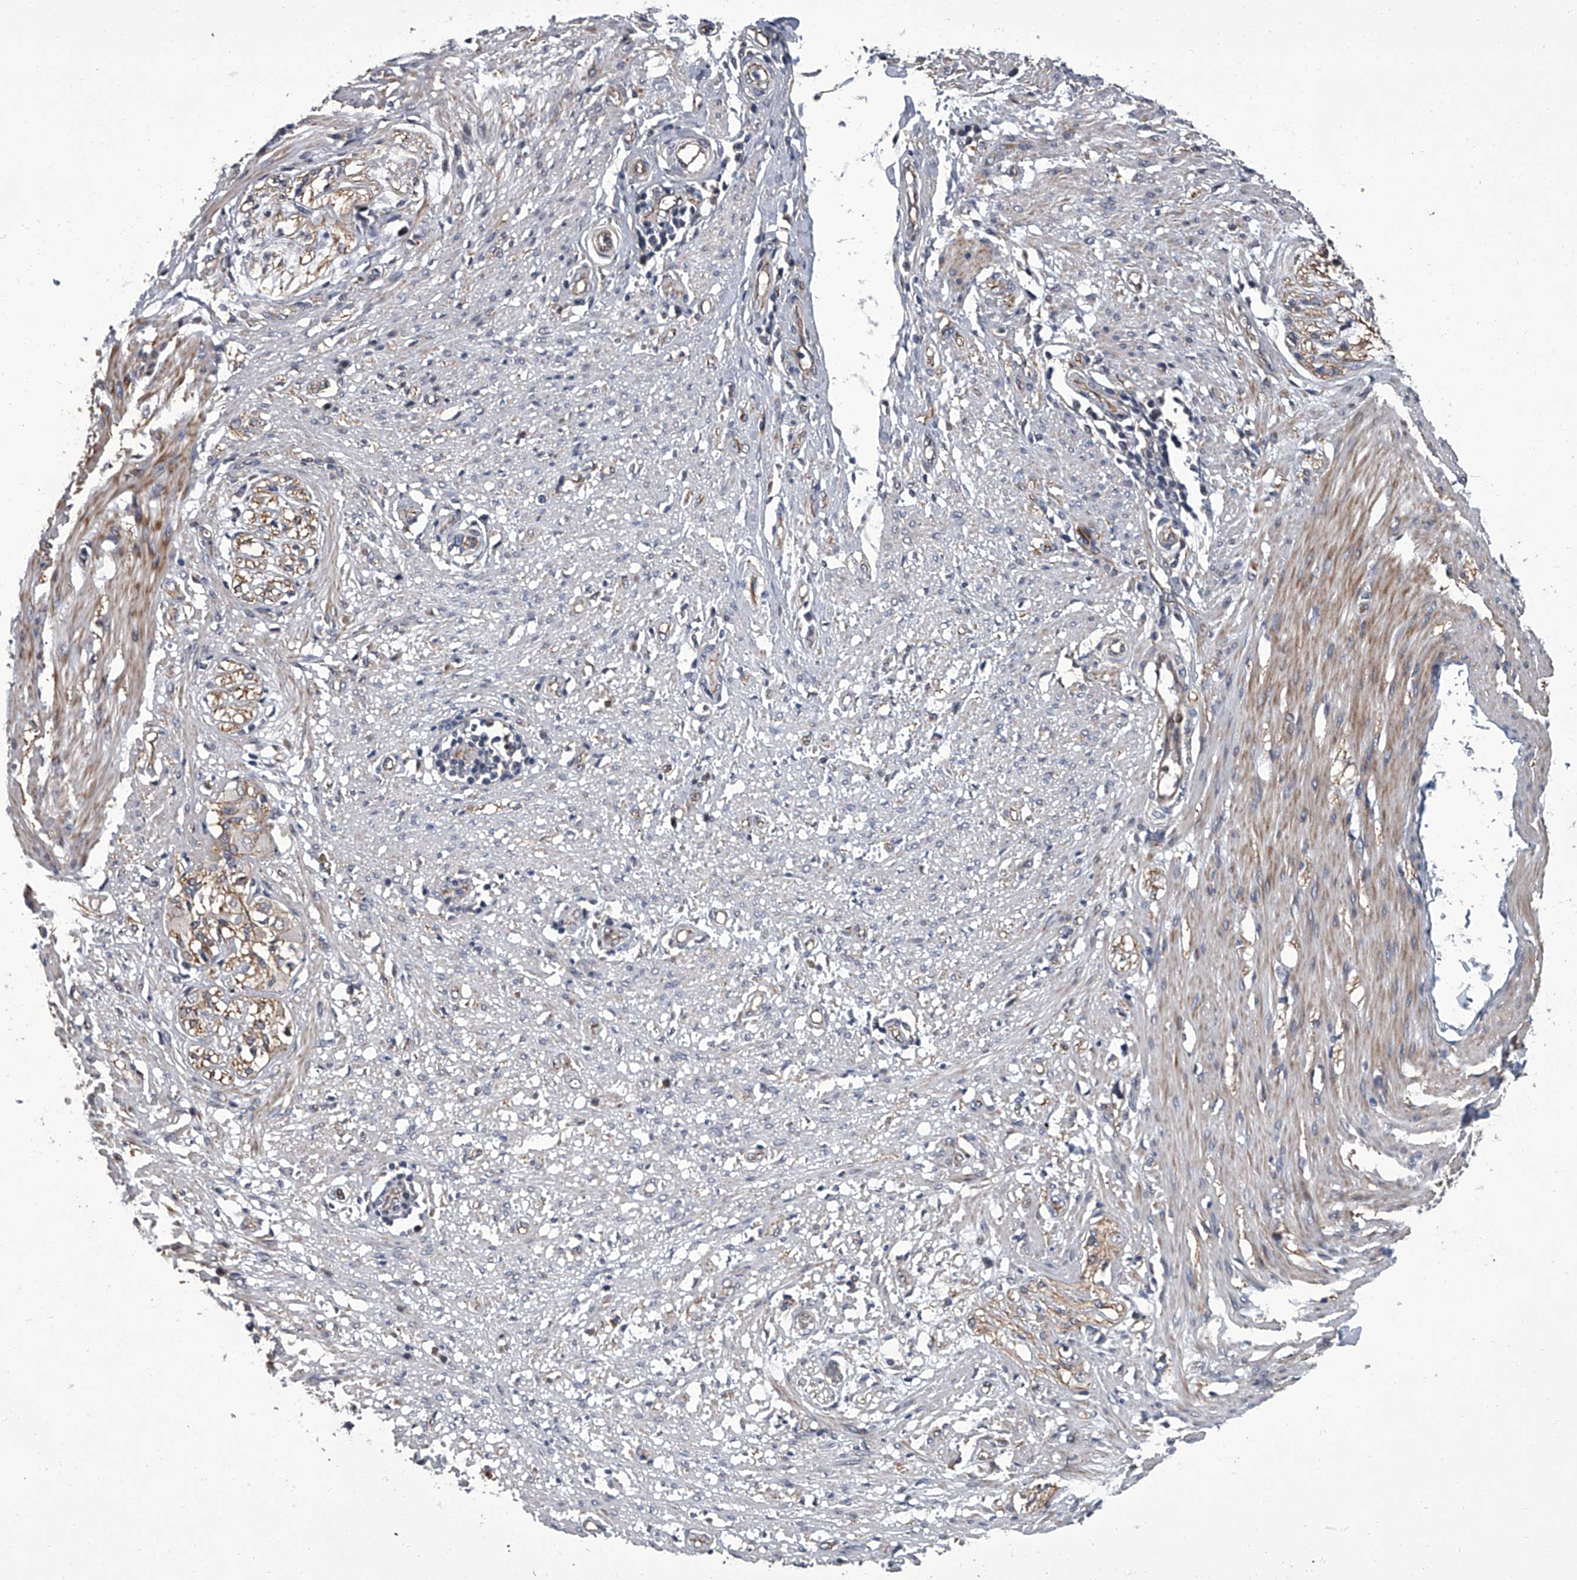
{"staining": {"intensity": "weak", "quantity": "25%-75%", "location": "cytoplasmic/membranous"}, "tissue": "smooth muscle", "cell_type": "Smooth muscle cells", "image_type": "normal", "snomed": [{"axis": "morphology", "description": "Normal tissue, NOS"}, {"axis": "morphology", "description": "Adenocarcinoma, NOS"}, {"axis": "topography", "description": "Colon"}, {"axis": "topography", "description": "Peripheral nerve tissue"}], "caption": "Protein positivity by immunohistochemistry exhibits weak cytoplasmic/membranous staining in approximately 25%-75% of smooth muscle cells in normal smooth muscle.", "gene": "SIRT4", "patient": {"sex": "male", "age": 14}}